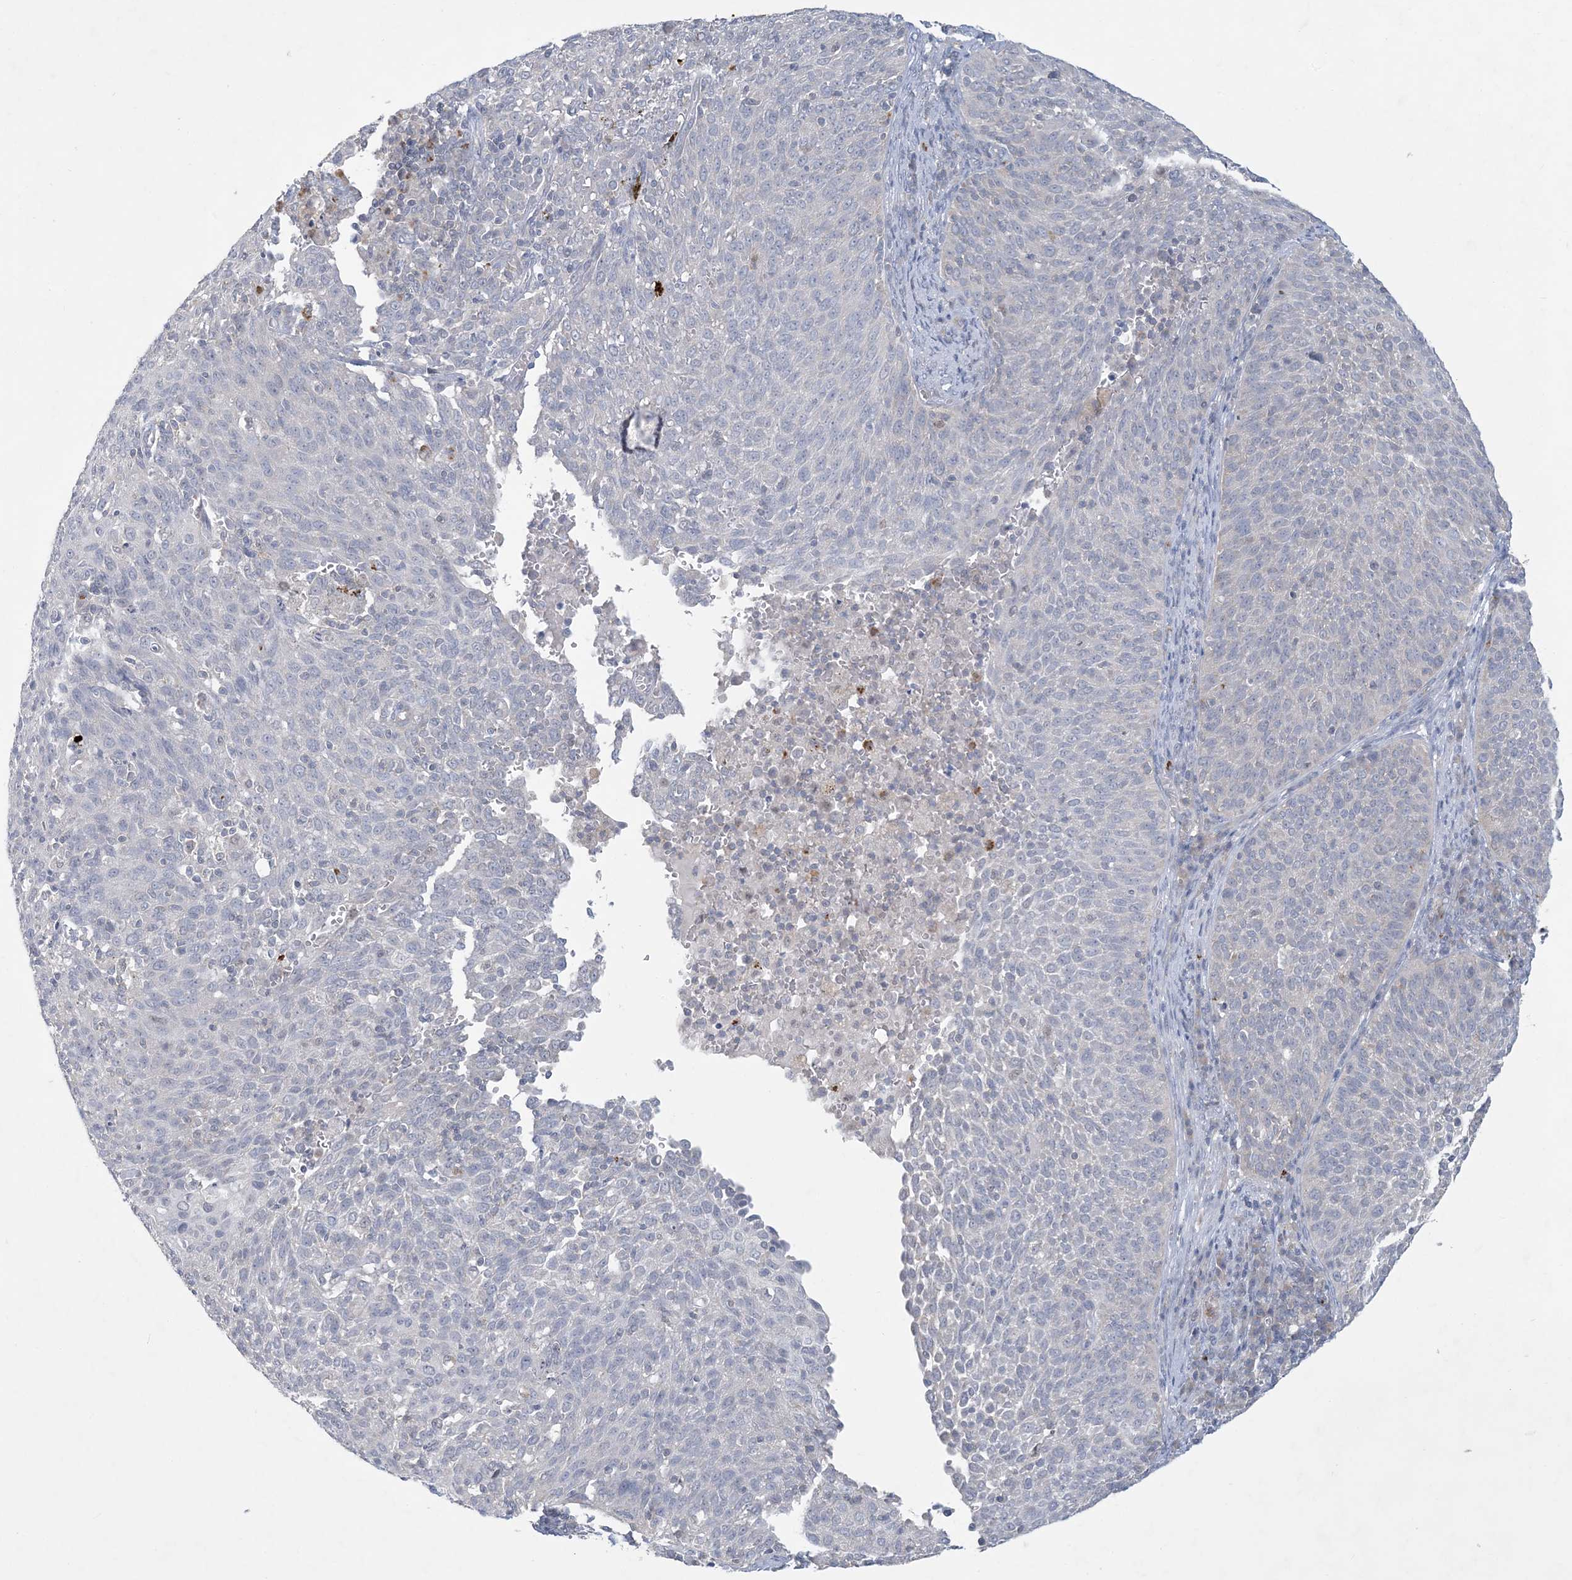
{"staining": {"intensity": "negative", "quantity": "none", "location": "none"}, "tissue": "cervical cancer", "cell_type": "Tumor cells", "image_type": "cancer", "snomed": [{"axis": "morphology", "description": "Squamous cell carcinoma, NOS"}, {"axis": "topography", "description": "Cervix"}], "caption": "A high-resolution micrograph shows IHC staining of cervical cancer, which demonstrates no significant expression in tumor cells. Brightfield microscopy of IHC stained with DAB (3,3'-diaminobenzidine) (brown) and hematoxylin (blue), captured at high magnification.", "gene": "KIF3A", "patient": {"sex": "female", "age": 38}}